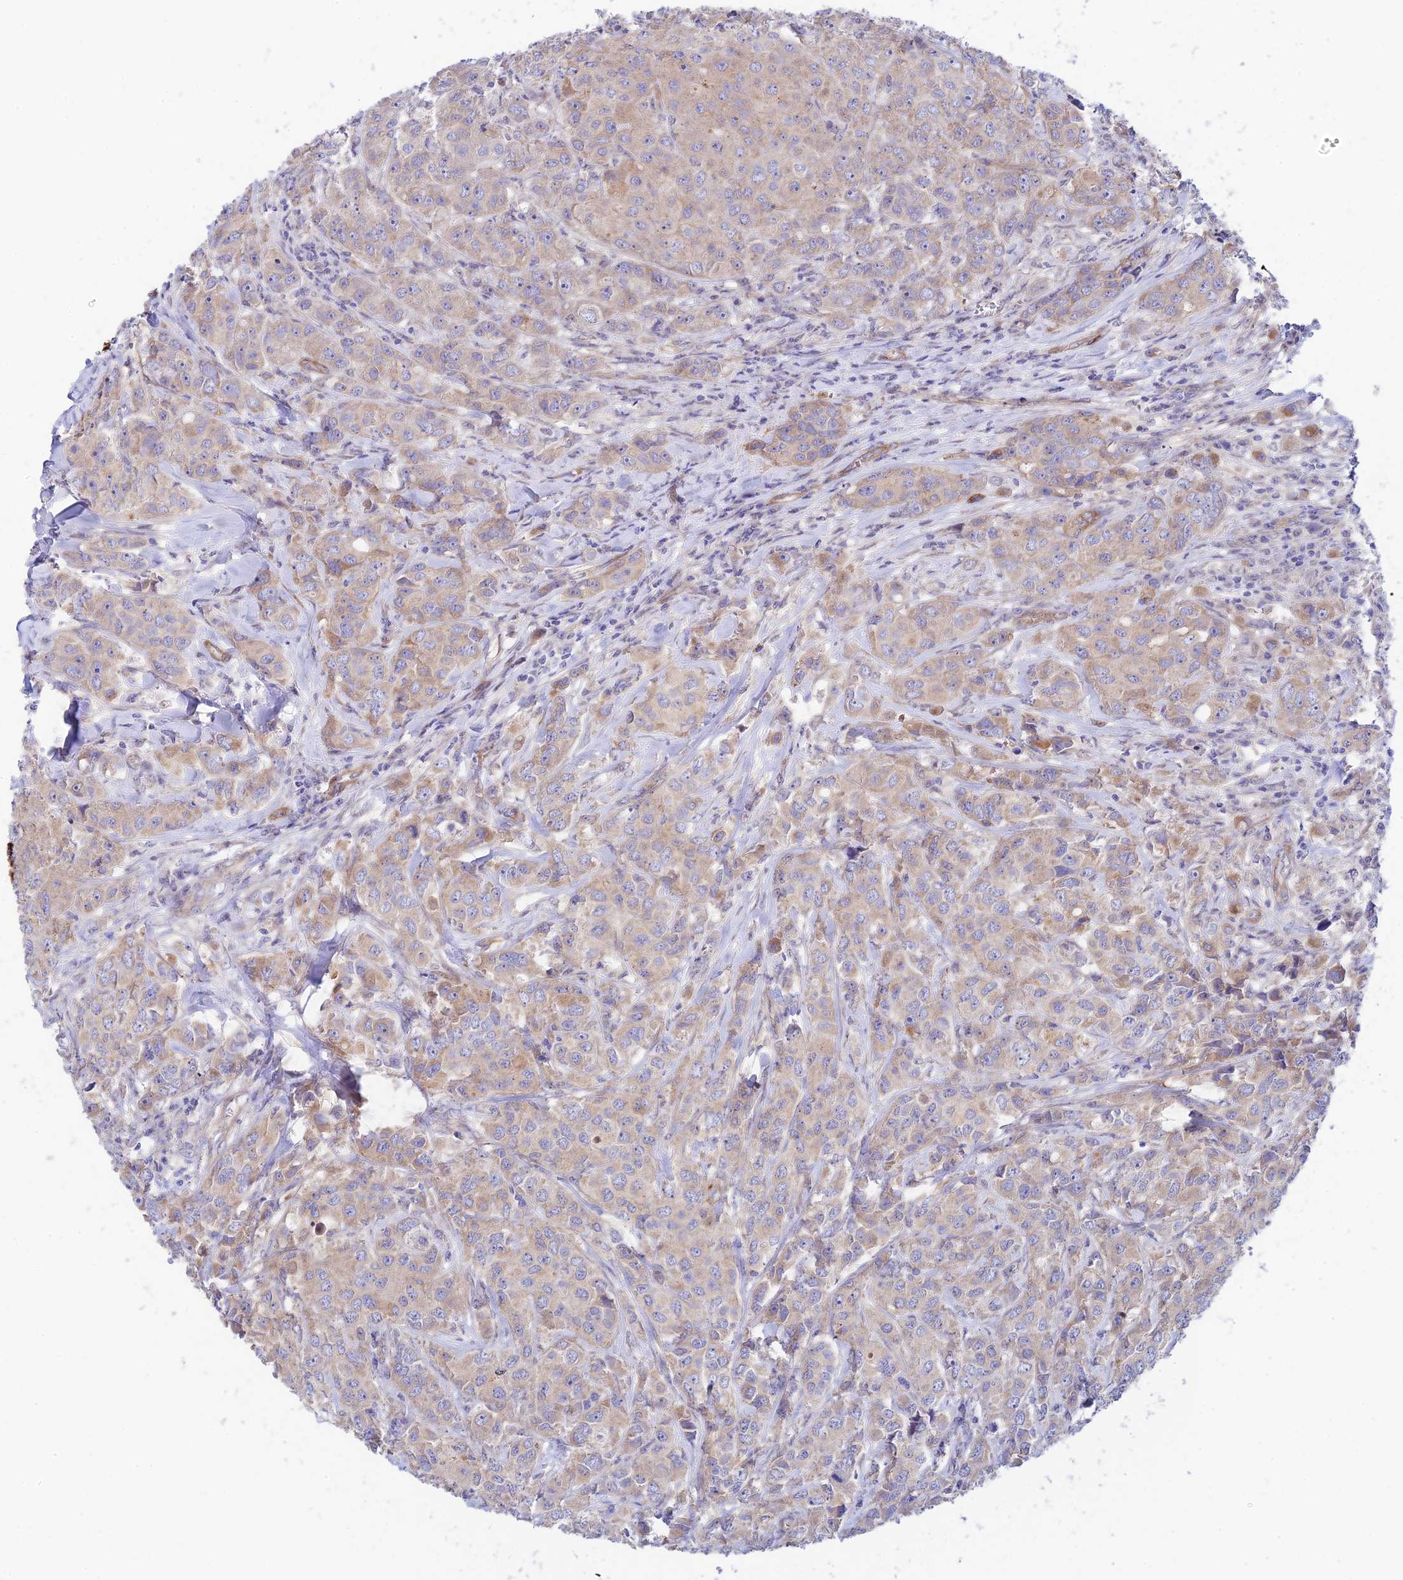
{"staining": {"intensity": "weak", "quantity": ">75%", "location": "cytoplasmic/membranous"}, "tissue": "breast cancer", "cell_type": "Tumor cells", "image_type": "cancer", "snomed": [{"axis": "morphology", "description": "Duct carcinoma"}, {"axis": "topography", "description": "Breast"}], "caption": "Protein expression analysis of breast cancer displays weak cytoplasmic/membranous expression in approximately >75% of tumor cells. (DAB (3,3'-diaminobenzidine) IHC, brown staining for protein, blue staining for nuclei).", "gene": "ANKRD50", "patient": {"sex": "female", "age": 43}}